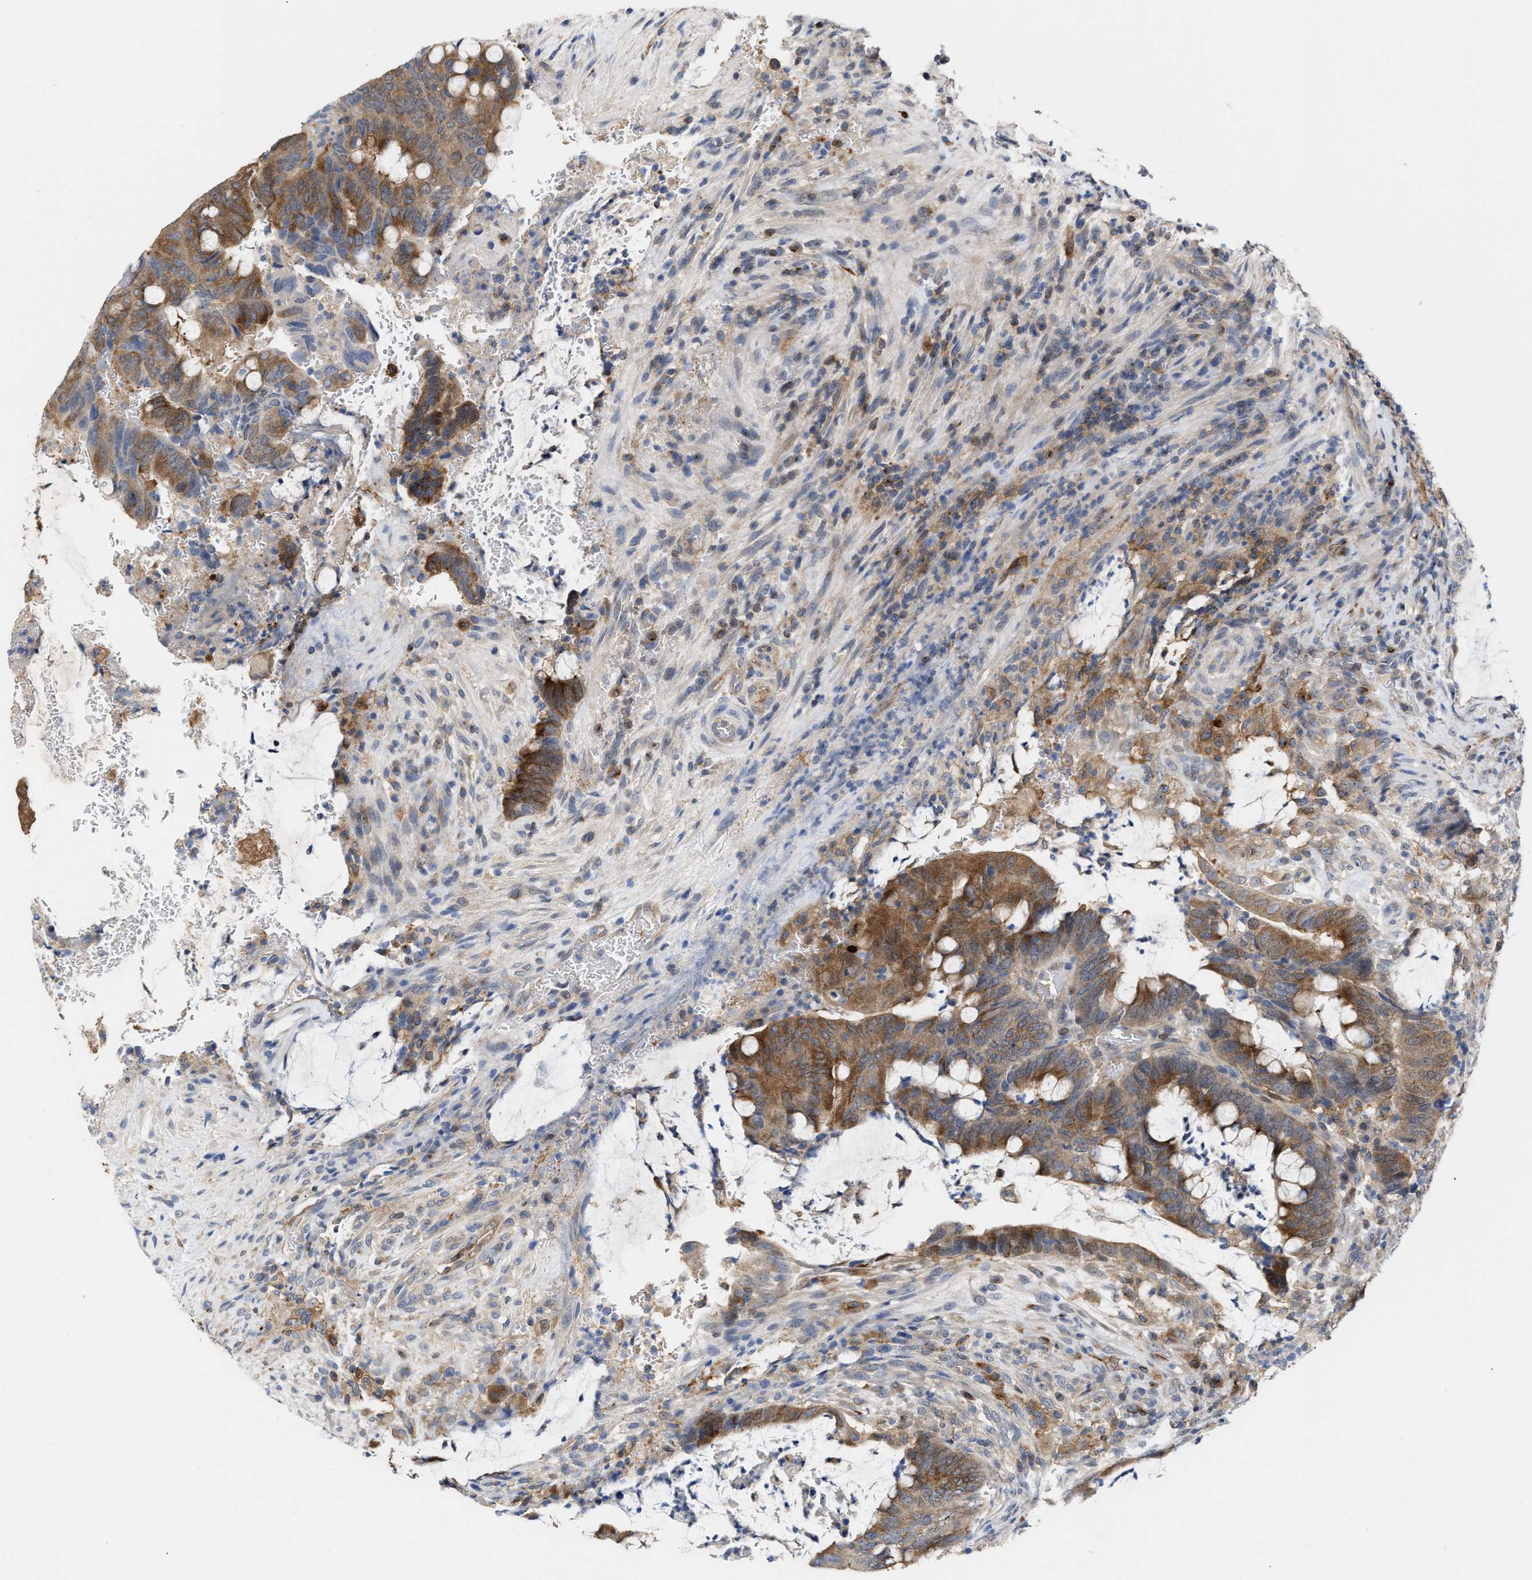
{"staining": {"intensity": "moderate", "quantity": ">75%", "location": "cytoplasmic/membranous"}, "tissue": "colorectal cancer", "cell_type": "Tumor cells", "image_type": "cancer", "snomed": [{"axis": "morphology", "description": "Normal tissue, NOS"}, {"axis": "morphology", "description": "Adenocarcinoma, NOS"}, {"axis": "topography", "description": "Rectum"}, {"axis": "topography", "description": "Peripheral nerve tissue"}], "caption": "Protein staining shows moderate cytoplasmic/membranous positivity in approximately >75% of tumor cells in adenocarcinoma (colorectal).", "gene": "BBLN", "patient": {"sex": "male", "age": 92}}